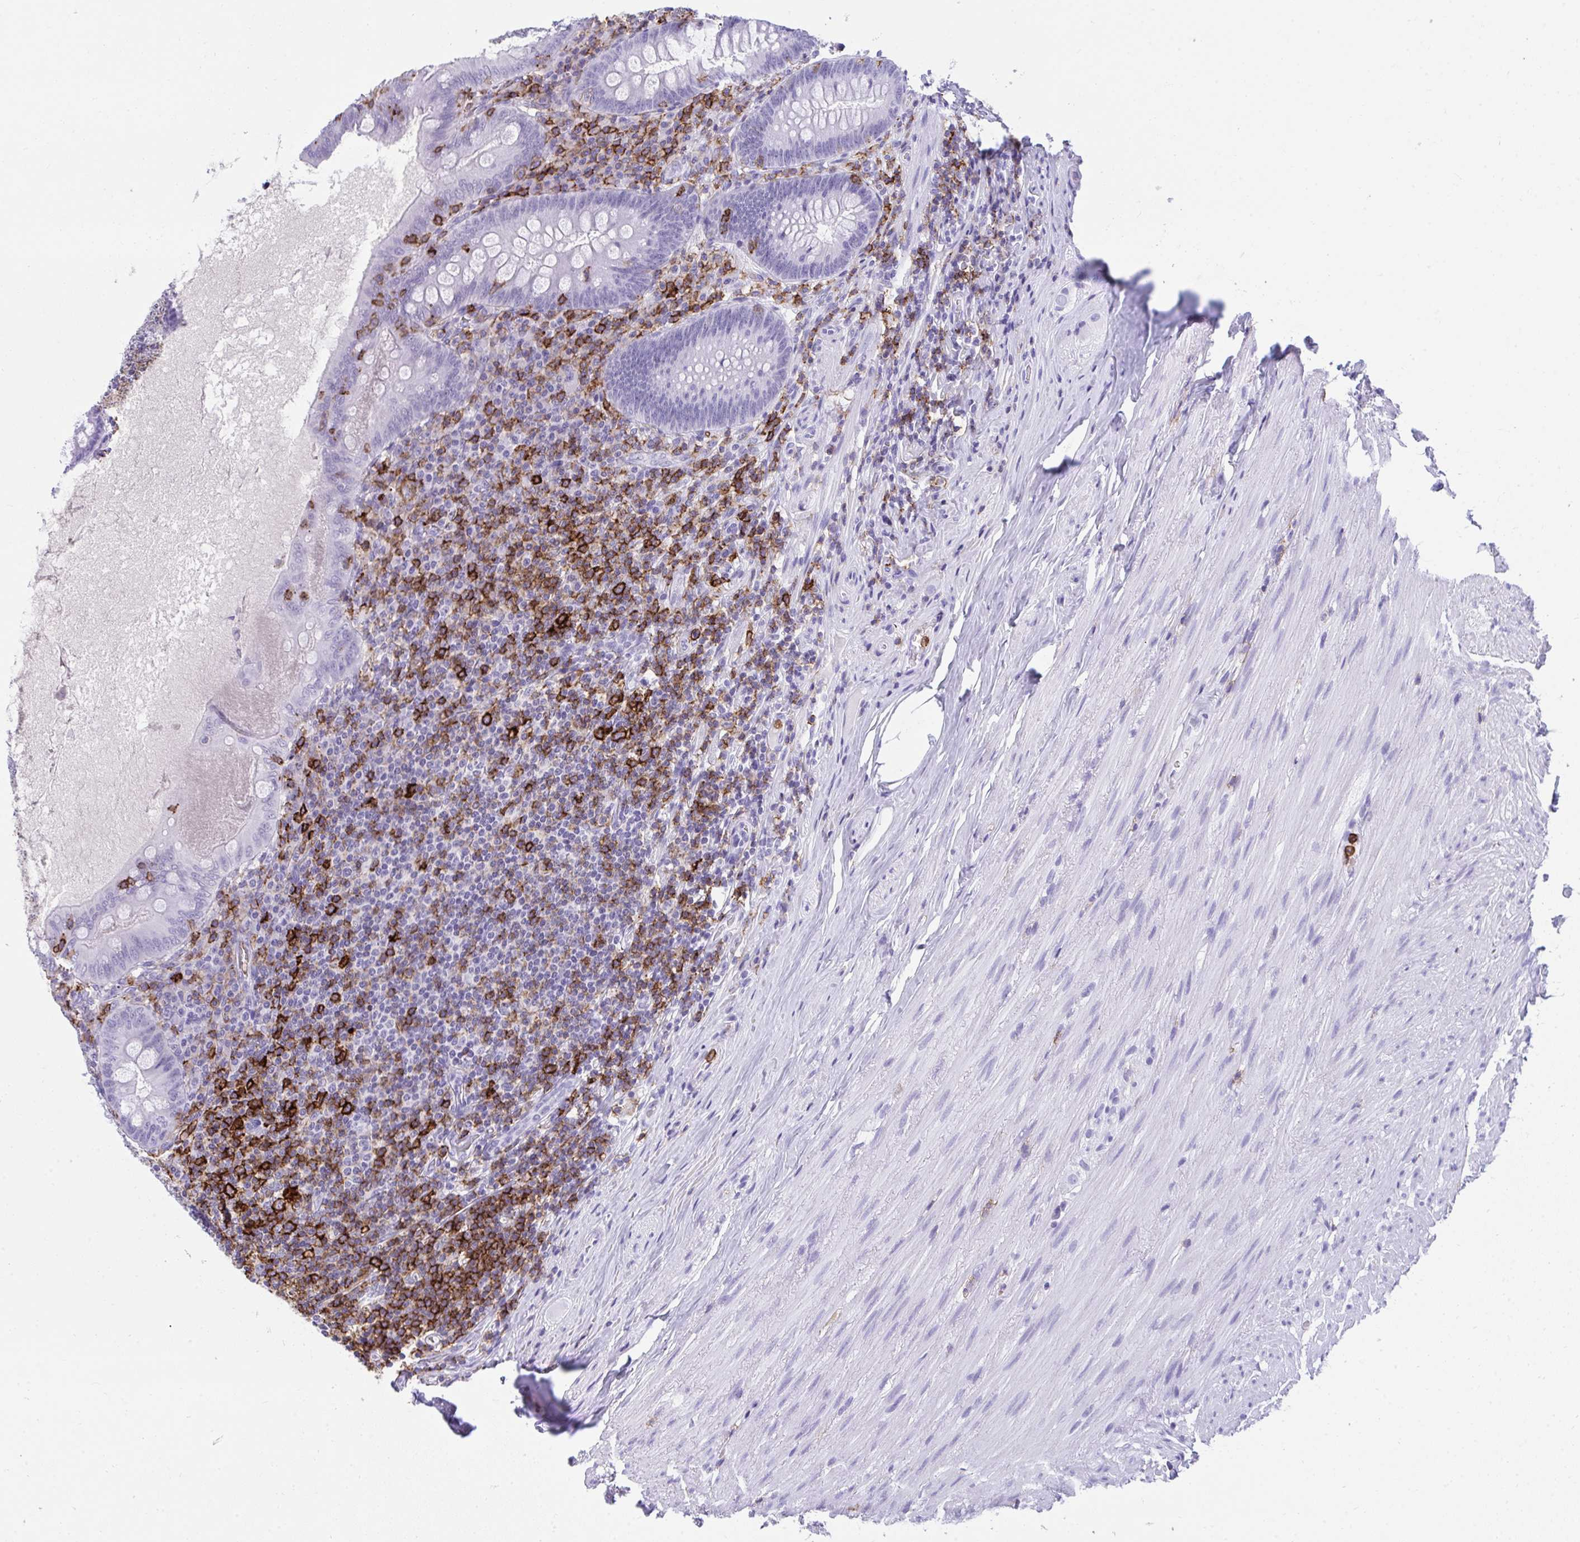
{"staining": {"intensity": "negative", "quantity": "none", "location": "none"}, "tissue": "appendix", "cell_type": "Glandular cells", "image_type": "normal", "snomed": [{"axis": "morphology", "description": "Normal tissue, NOS"}, {"axis": "topography", "description": "Appendix"}], "caption": "High magnification brightfield microscopy of benign appendix stained with DAB (brown) and counterstained with hematoxylin (blue): glandular cells show no significant positivity.", "gene": "SPN", "patient": {"sex": "male", "age": 71}}